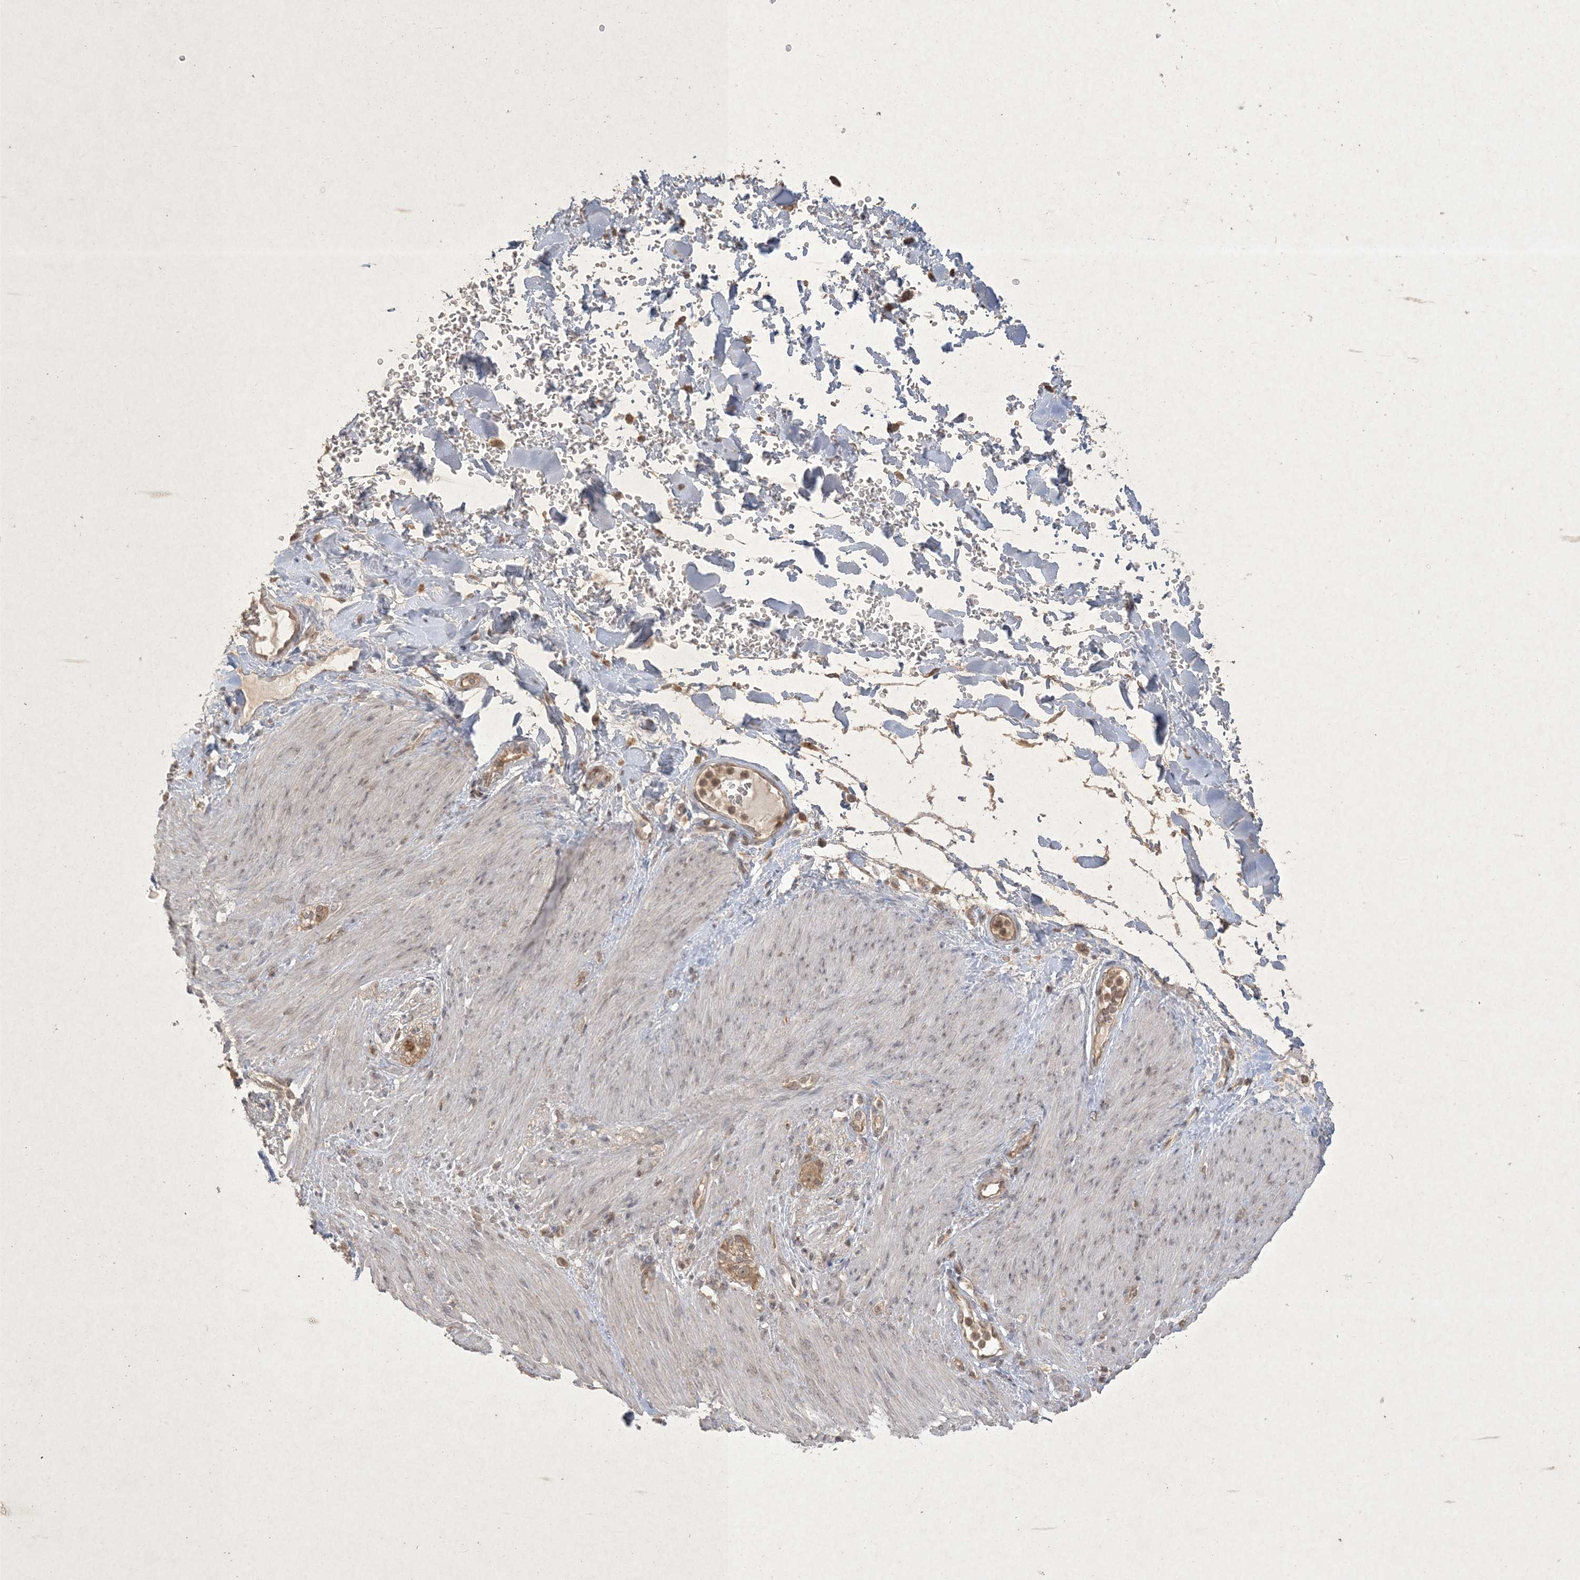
{"staining": {"intensity": "weak", "quantity": "25%-75%", "location": "cytoplasmic/membranous"}, "tissue": "soft tissue", "cell_type": "Fibroblasts", "image_type": "normal", "snomed": [{"axis": "morphology", "description": "Normal tissue, NOS"}, {"axis": "topography", "description": "Colon"}, {"axis": "topography", "description": "Peripheral nerve tissue"}], "caption": "IHC (DAB) staining of benign human soft tissue exhibits weak cytoplasmic/membranous protein expression in approximately 25%-75% of fibroblasts. (brown staining indicates protein expression, while blue staining denotes nuclei).", "gene": "NRBP2", "patient": {"sex": "female", "age": 61}}